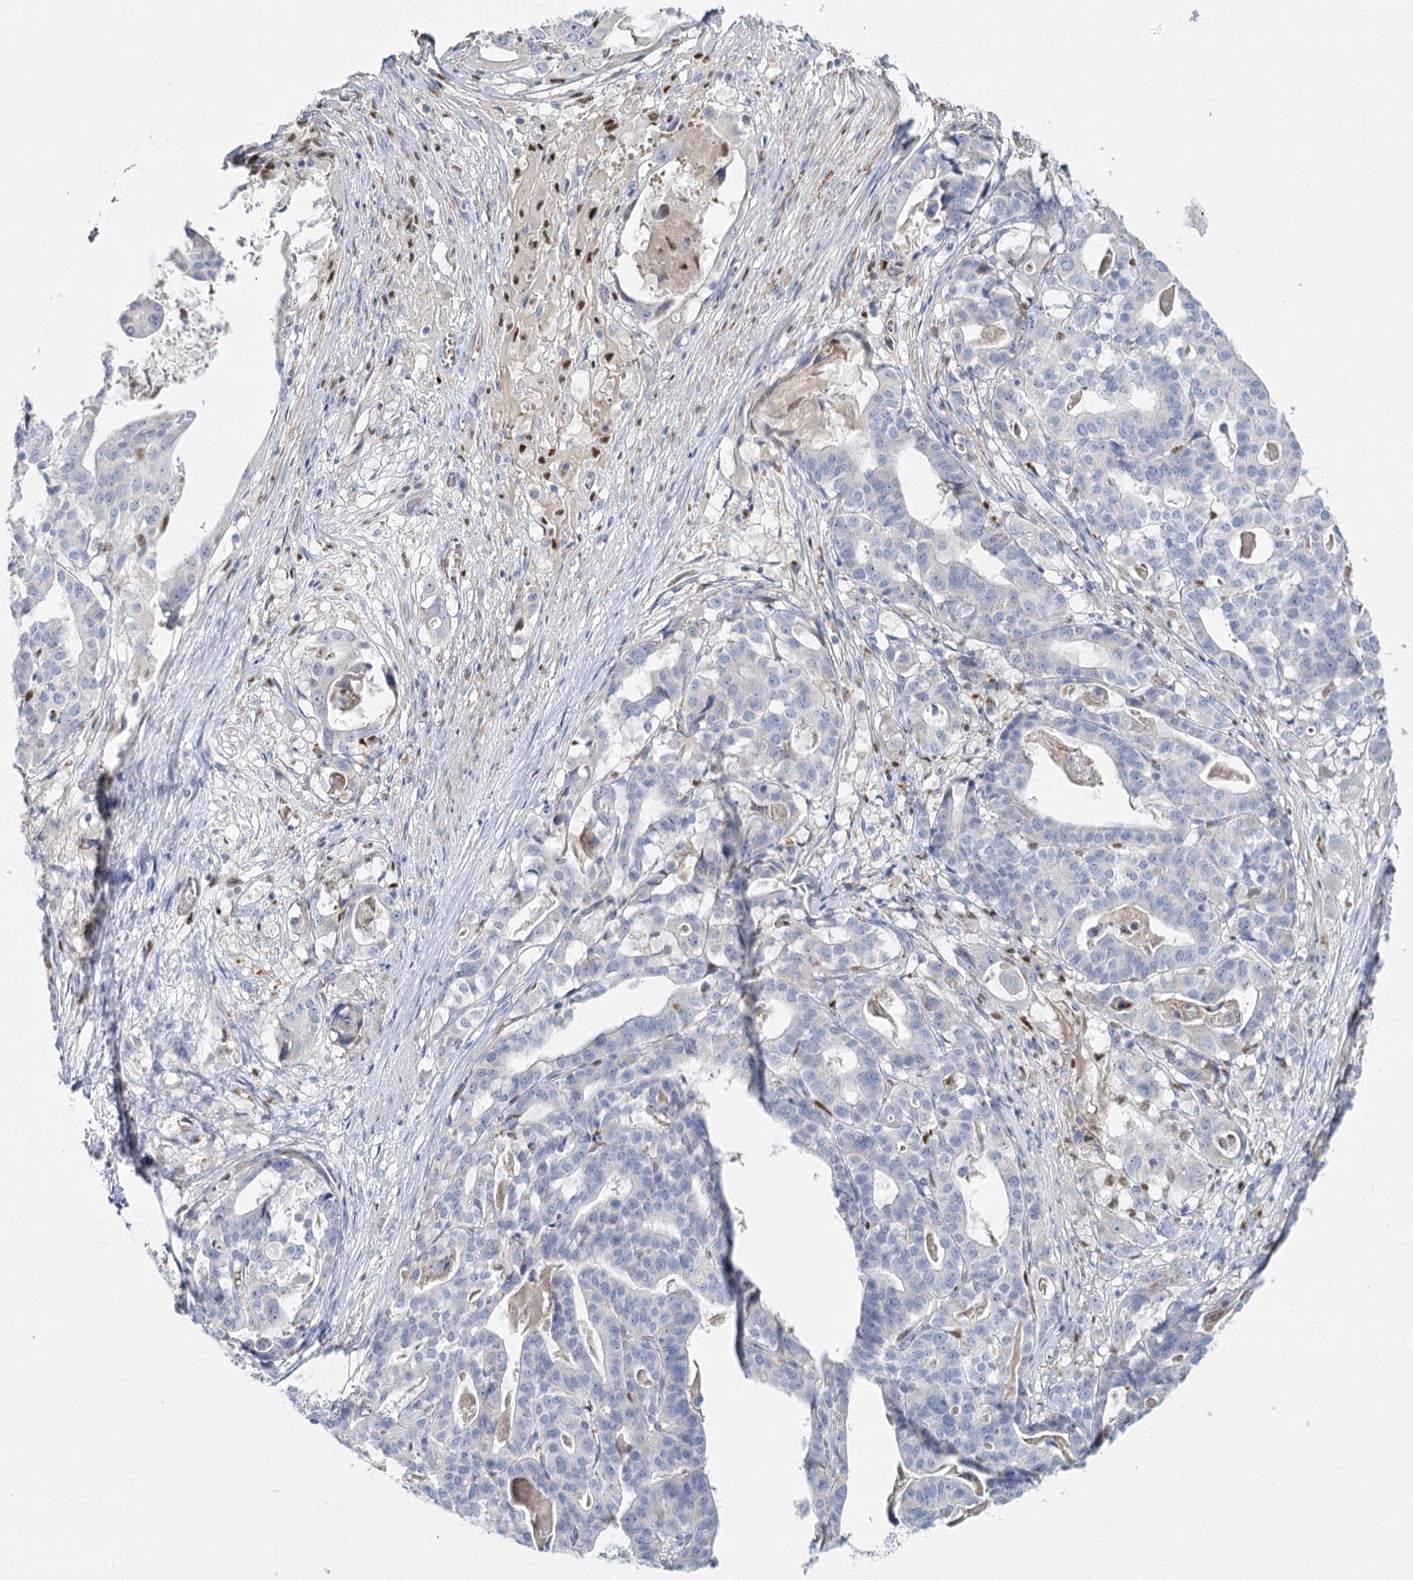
{"staining": {"intensity": "negative", "quantity": "none", "location": "none"}, "tissue": "stomach cancer", "cell_type": "Tumor cells", "image_type": "cancer", "snomed": [{"axis": "morphology", "description": "Adenocarcinoma, NOS"}, {"axis": "topography", "description": "Stomach"}], "caption": "Tumor cells show no significant positivity in stomach cancer (adenocarcinoma).", "gene": "IGSF3", "patient": {"sex": "male", "age": 48}}